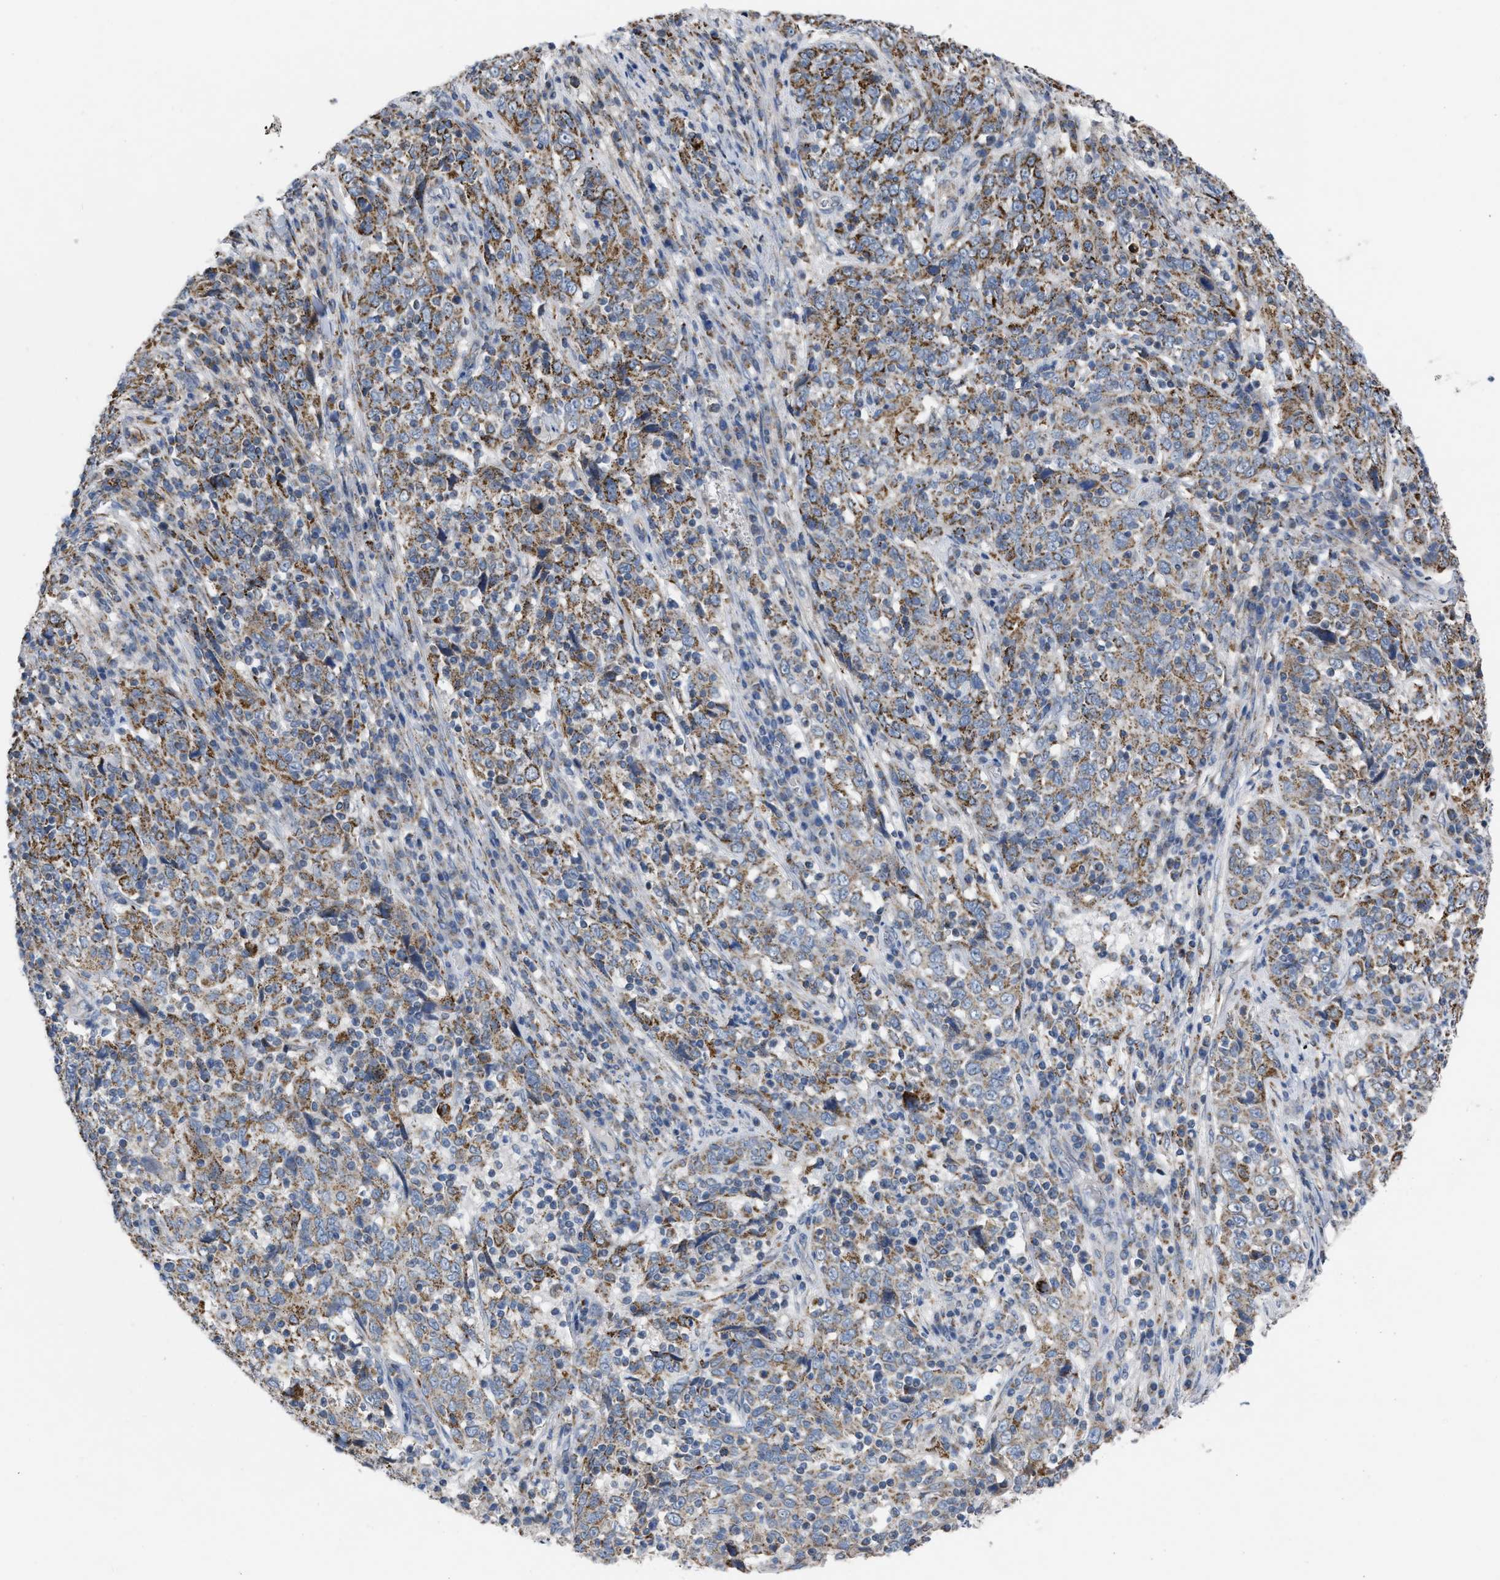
{"staining": {"intensity": "moderate", "quantity": ">75%", "location": "cytoplasmic/membranous"}, "tissue": "cervical cancer", "cell_type": "Tumor cells", "image_type": "cancer", "snomed": [{"axis": "morphology", "description": "Squamous cell carcinoma, NOS"}, {"axis": "topography", "description": "Cervix"}], "caption": "Immunohistochemistry (IHC) histopathology image of cervical cancer (squamous cell carcinoma) stained for a protein (brown), which demonstrates medium levels of moderate cytoplasmic/membranous positivity in approximately >75% of tumor cells.", "gene": "BCL10", "patient": {"sex": "female", "age": 46}}